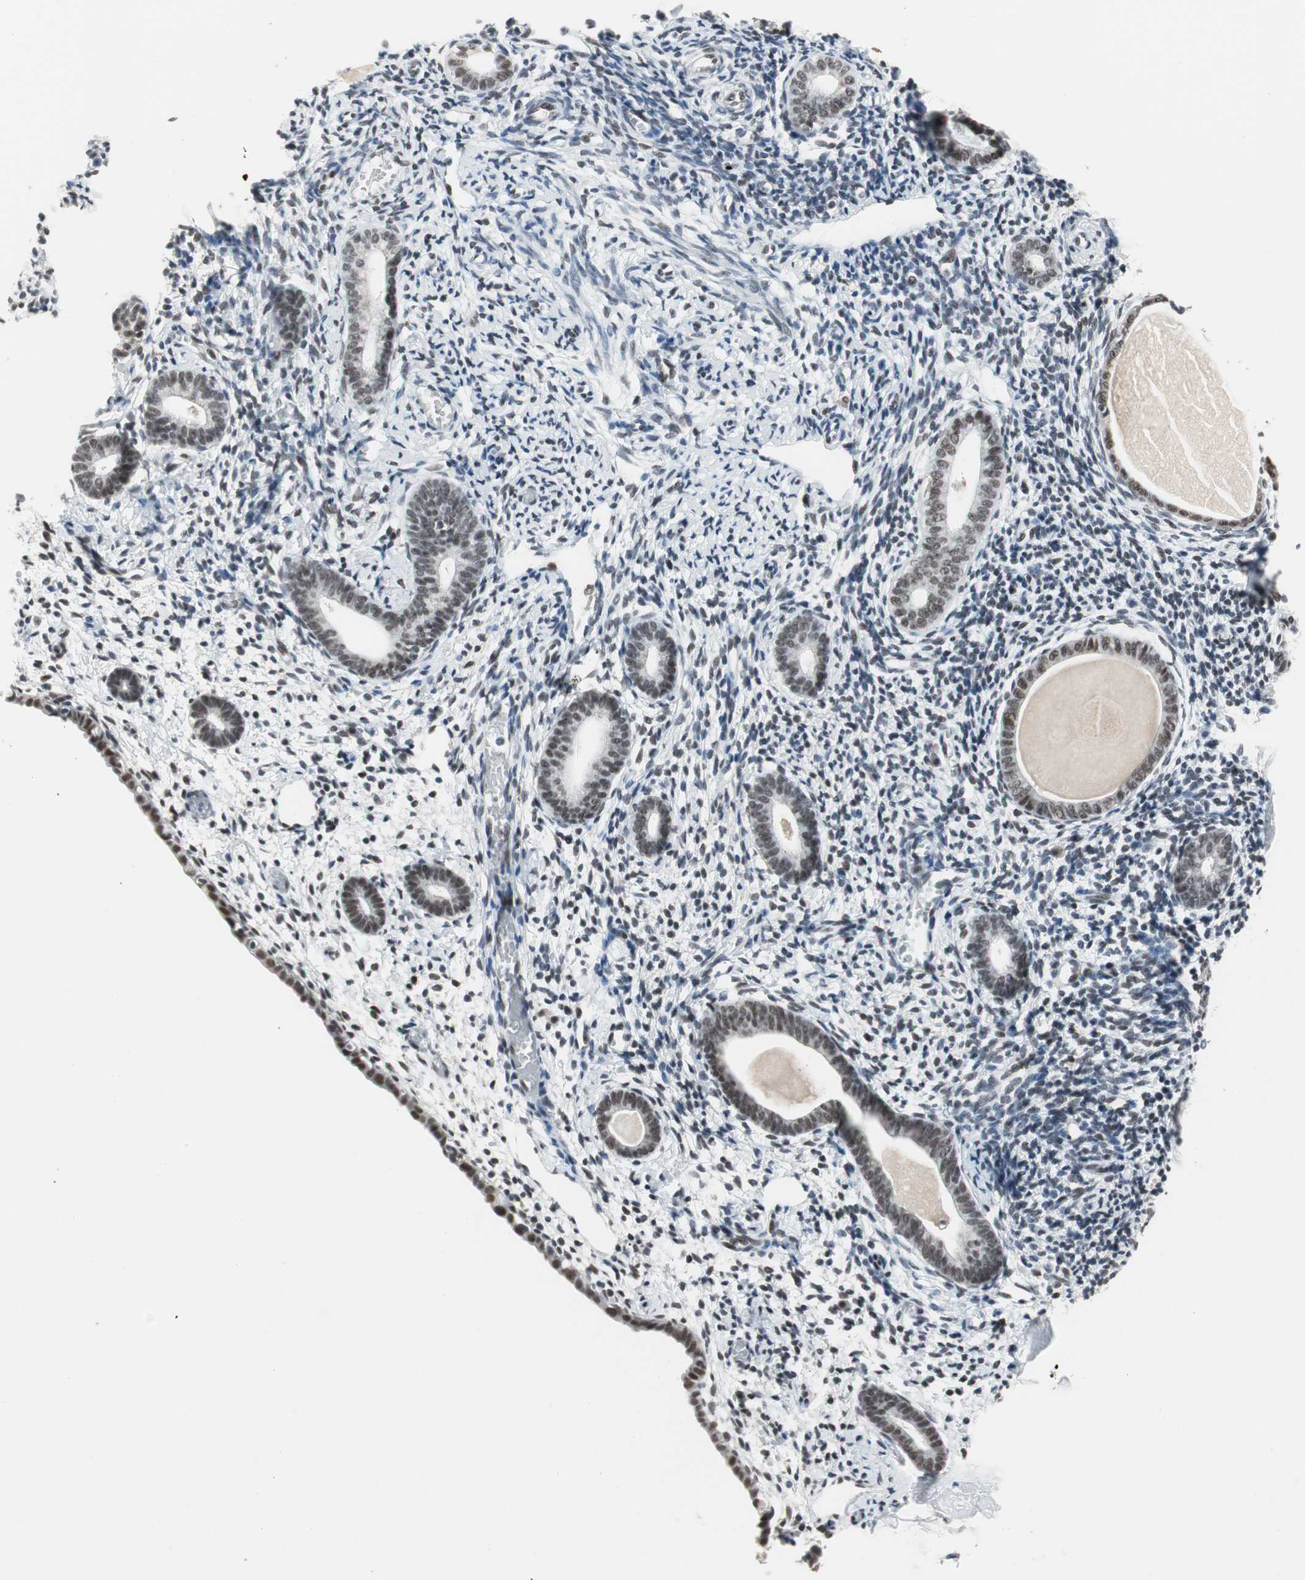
{"staining": {"intensity": "strong", "quantity": ">75%", "location": "nuclear"}, "tissue": "endometrium", "cell_type": "Cells in endometrial stroma", "image_type": "normal", "snomed": [{"axis": "morphology", "description": "Normal tissue, NOS"}, {"axis": "topography", "description": "Endometrium"}], "caption": "Immunohistochemistry of normal endometrium displays high levels of strong nuclear staining in approximately >75% of cells in endometrial stroma.", "gene": "RTF1", "patient": {"sex": "female", "age": 71}}